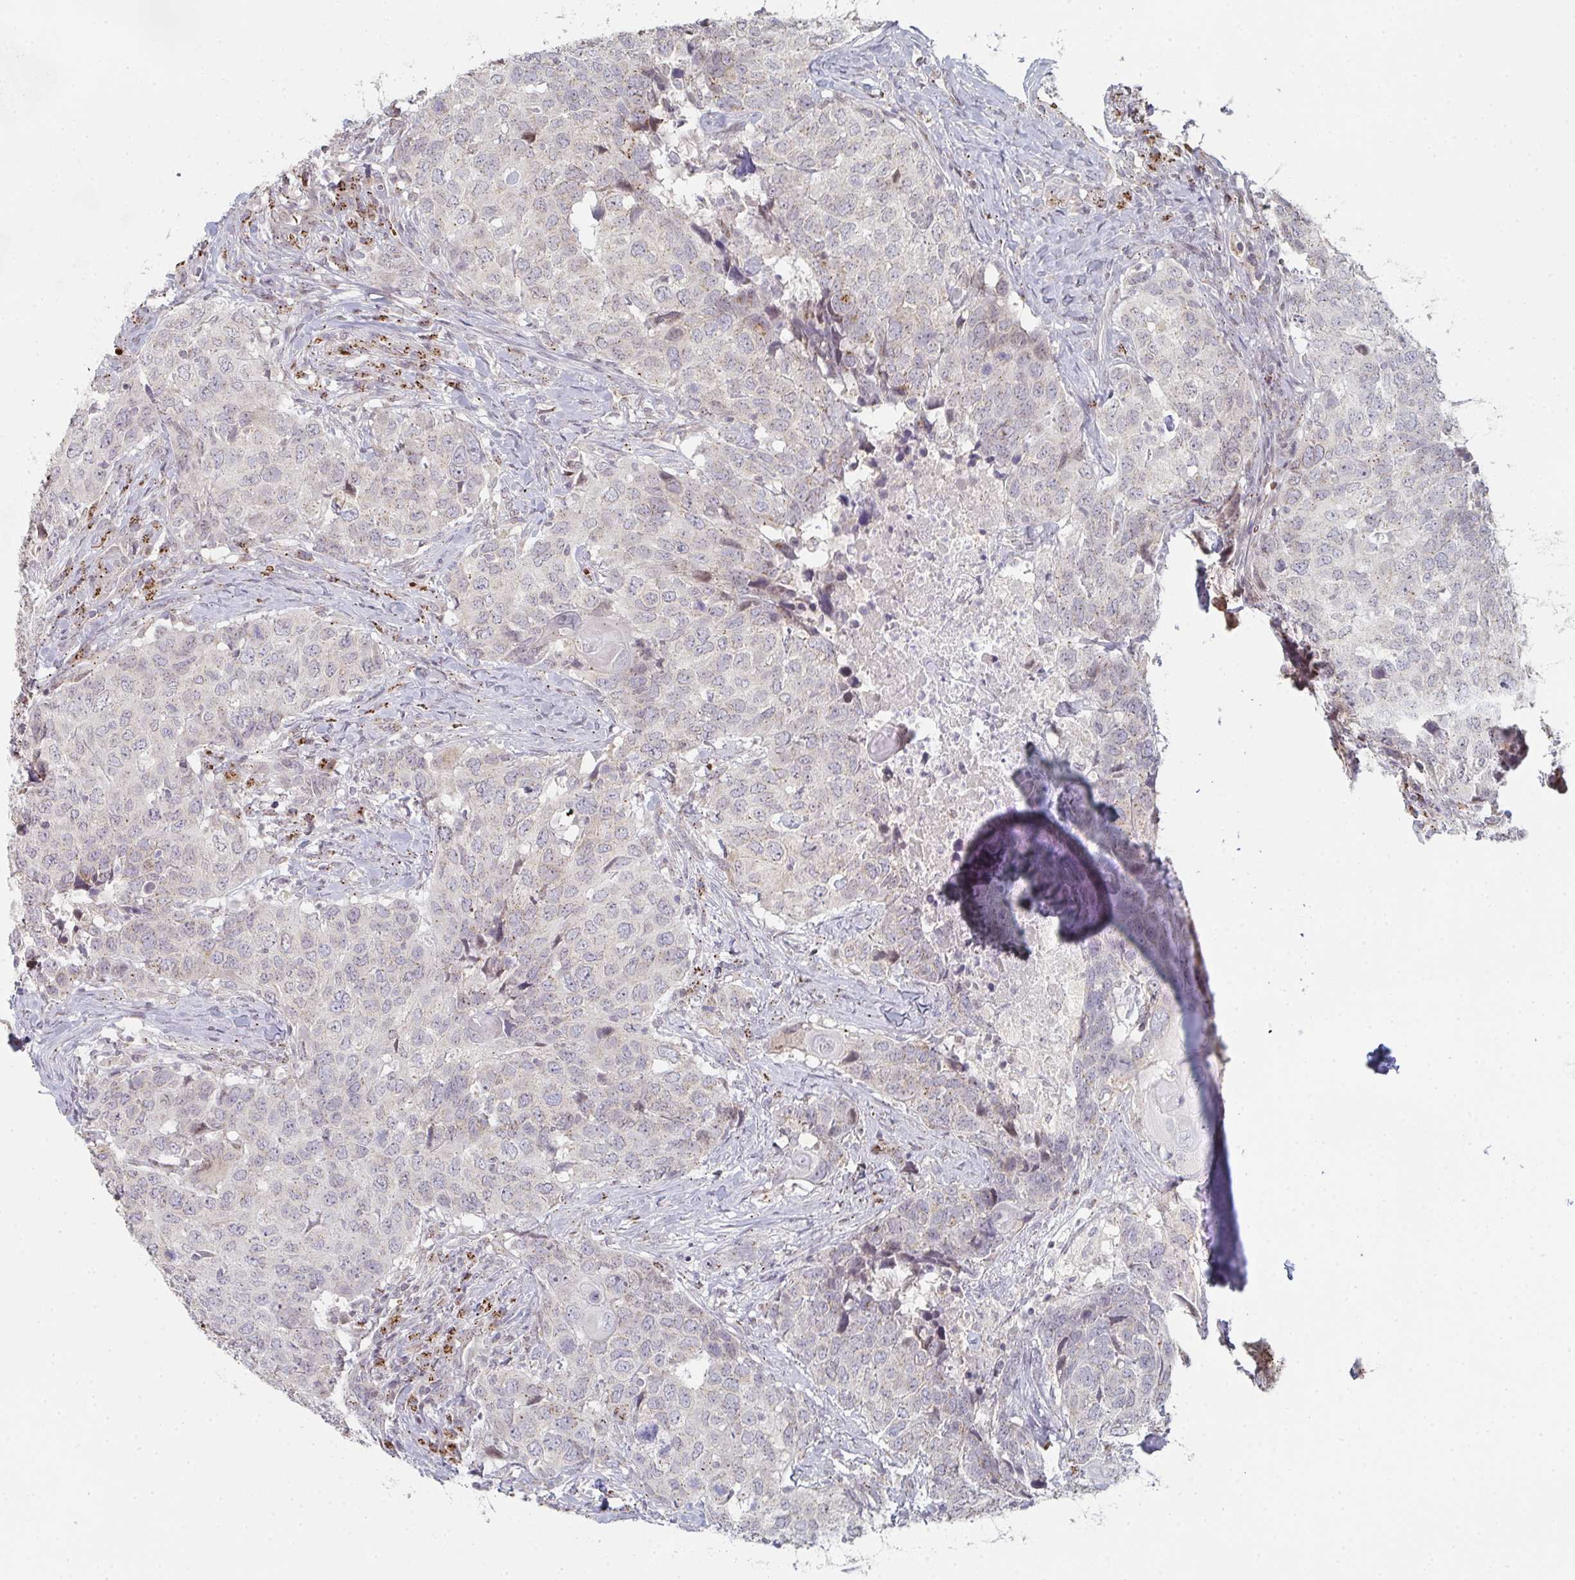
{"staining": {"intensity": "weak", "quantity": "25%-75%", "location": "cytoplasmic/membranous"}, "tissue": "head and neck cancer", "cell_type": "Tumor cells", "image_type": "cancer", "snomed": [{"axis": "morphology", "description": "Normal tissue, NOS"}, {"axis": "morphology", "description": "Squamous cell carcinoma, NOS"}, {"axis": "topography", "description": "Skeletal muscle"}, {"axis": "topography", "description": "Vascular tissue"}, {"axis": "topography", "description": "Peripheral nerve tissue"}, {"axis": "topography", "description": "Head-Neck"}], "caption": "Human squamous cell carcinoma (head and neck) stained with a protein marker demonstrates weak staining in tumor cells.", "gene": "ZNF526", "patient": {"sex": "male", "age": 66}}